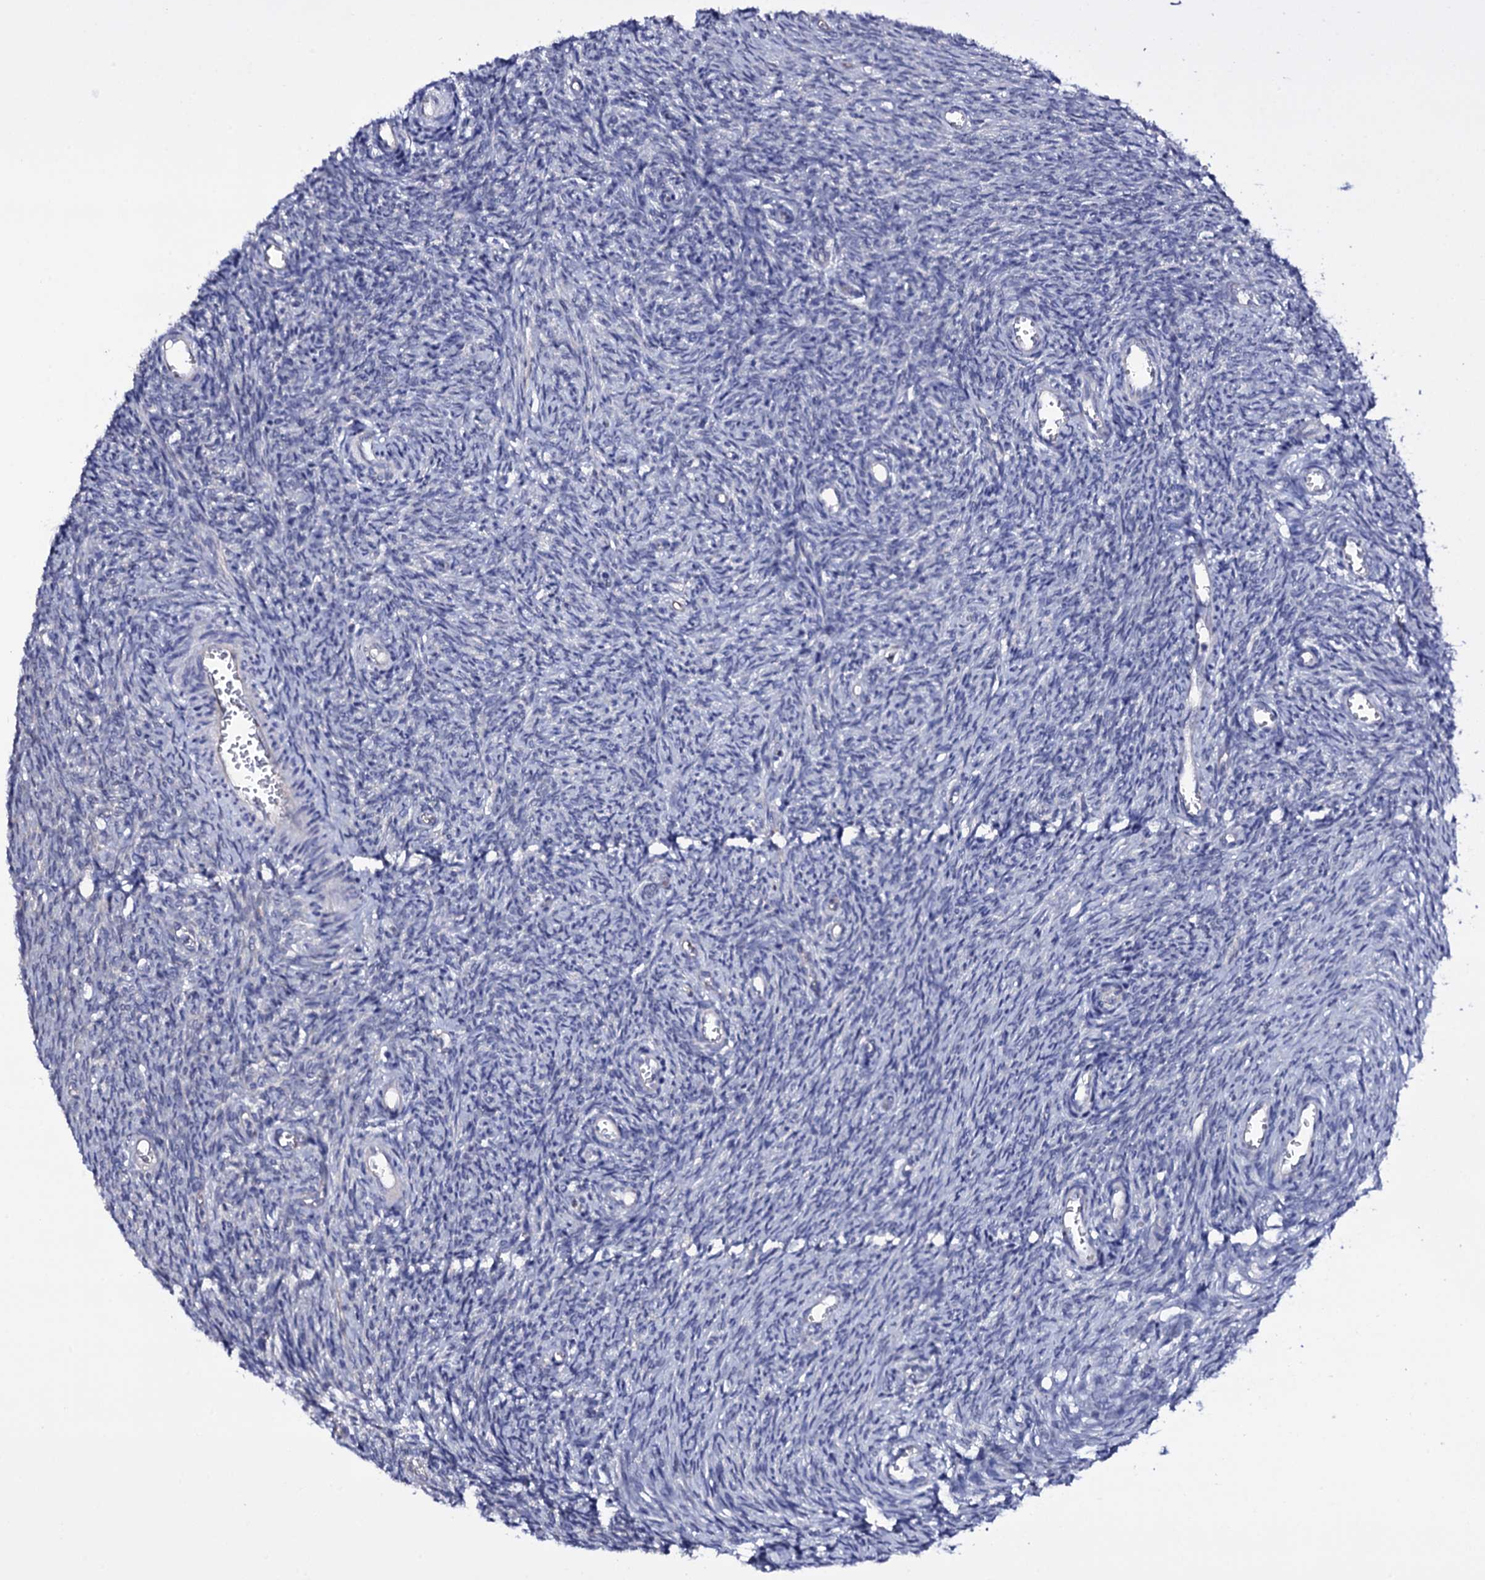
{"staining": {"intensity": "negative", "quantity": "none", "location": "none"}, "tissue": "ovary", "cell_type": "Ovarian stroma cells", "image_type": "normal", "snomed": [{"axis": "morphology", "description": "Normal tissue, NOS"}, {"axis": "topography", "description": "Ovary"}], "caption": "This is an IHC photomicrograph of benign human ovary. There is no staining in ovarian stroma cells.", "gene": "GAREM1", "patient": {"sex": "female", "age": 44}}